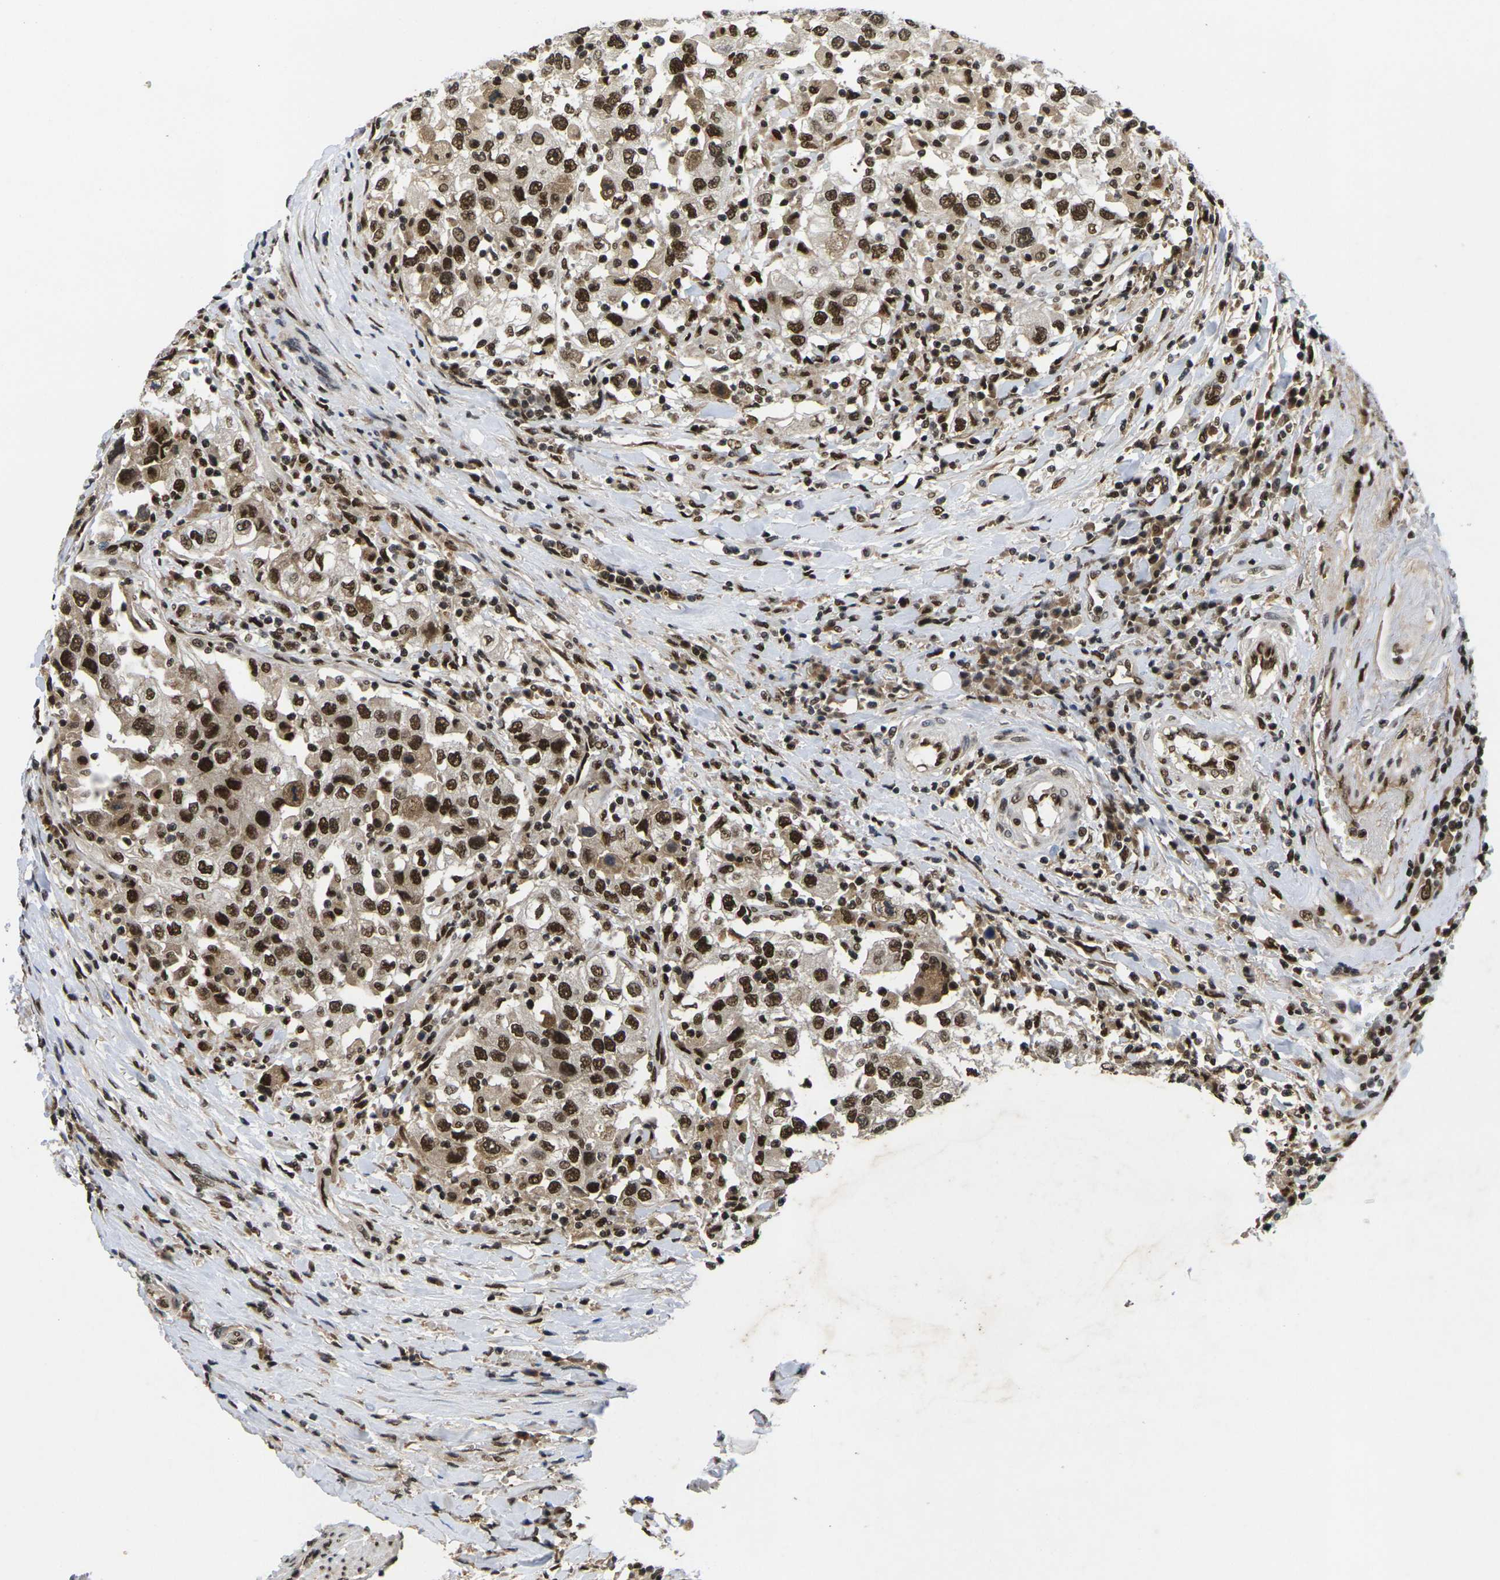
{"staining": {"intensity": "strong", "quantity": ">75%", "location": "nuclear"}, "tissue": "urothelial cancer", "cell_type": "Tumor cells", "image_type": "cancer", "snomed": [{"axis": "morphology", "description": "Urothelial carcinoma, High grade"}, {"axis": "topography", "description": "Urinary bladder"}], "caption": "A histopathology image showing strong nuclear positivity in approximately >75% of tumor cells in high-grade urothelial carcinoma, as visualized by brown immunohistochemical staining.", "gene": "GTF2E1", "patient": {"sex": "female", "age": 80}}